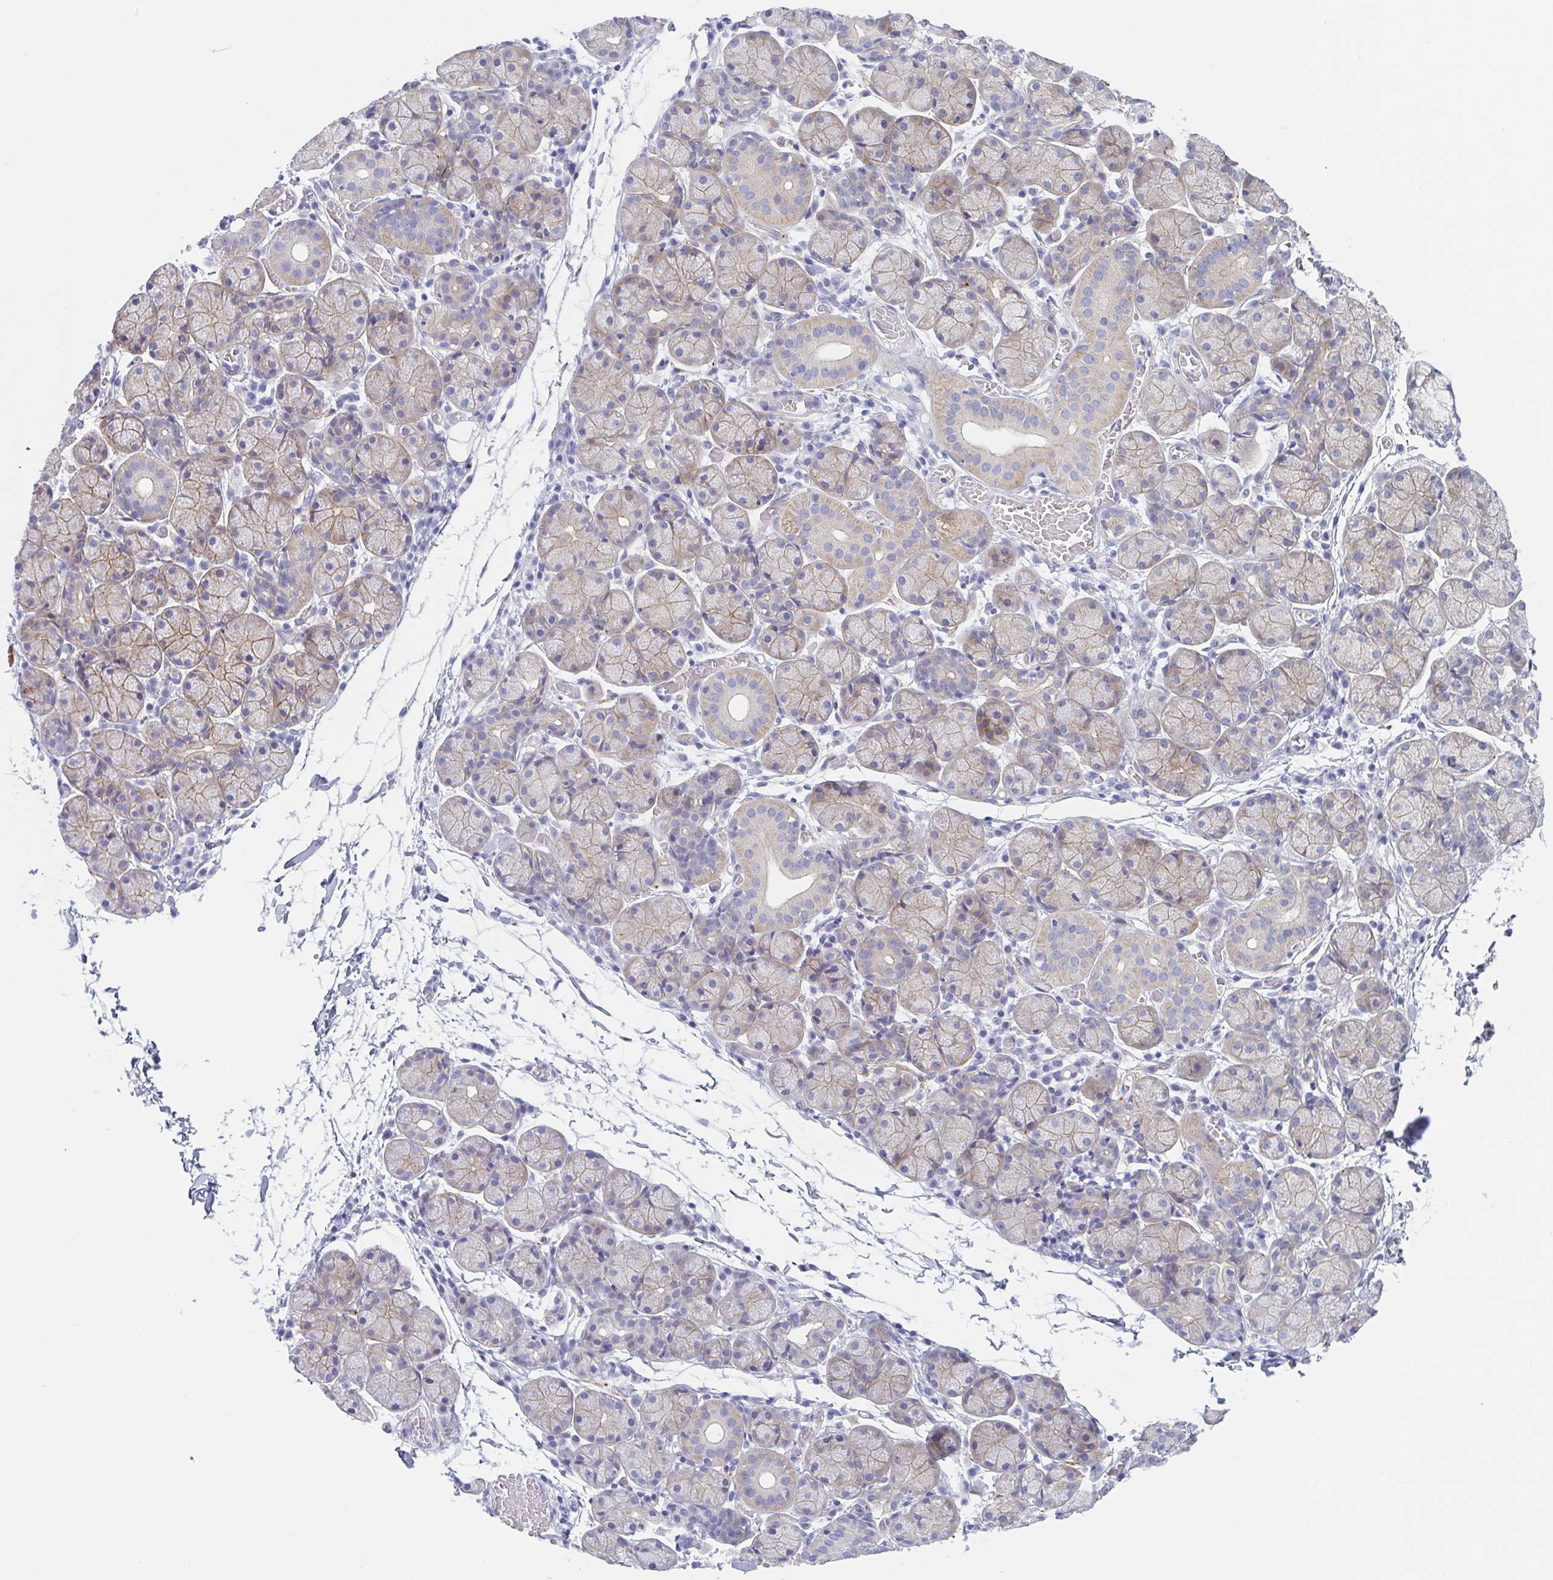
{"staining": {"intensity": "moderate", "quantity": "25%-75%", "location": "cytoplasmic/membranous"}, "tissue": "salivary gland", "cell_type": "Glandular cells", "image_type": "normal", "snomed": [{"axis": "morphology", "description": "Normal tissue, NOS"}, {"axis": "topography", "description": "Salivary gland"}], "caption": "Unremarkable salivary gland was stained to show a protein in brown. There is medium levels of moderate cytoplasmic/membranous staining in approximately 25%-75% of glandular cells. The staining is performed using DAB (3,3'-diaminobenzidine) brown chromogen to label protein expression. The nuclei are counter-stained blue using hematoxylin.", "gene": "DYNC1I1", "patient": {"sex": "female", "age": 24}}